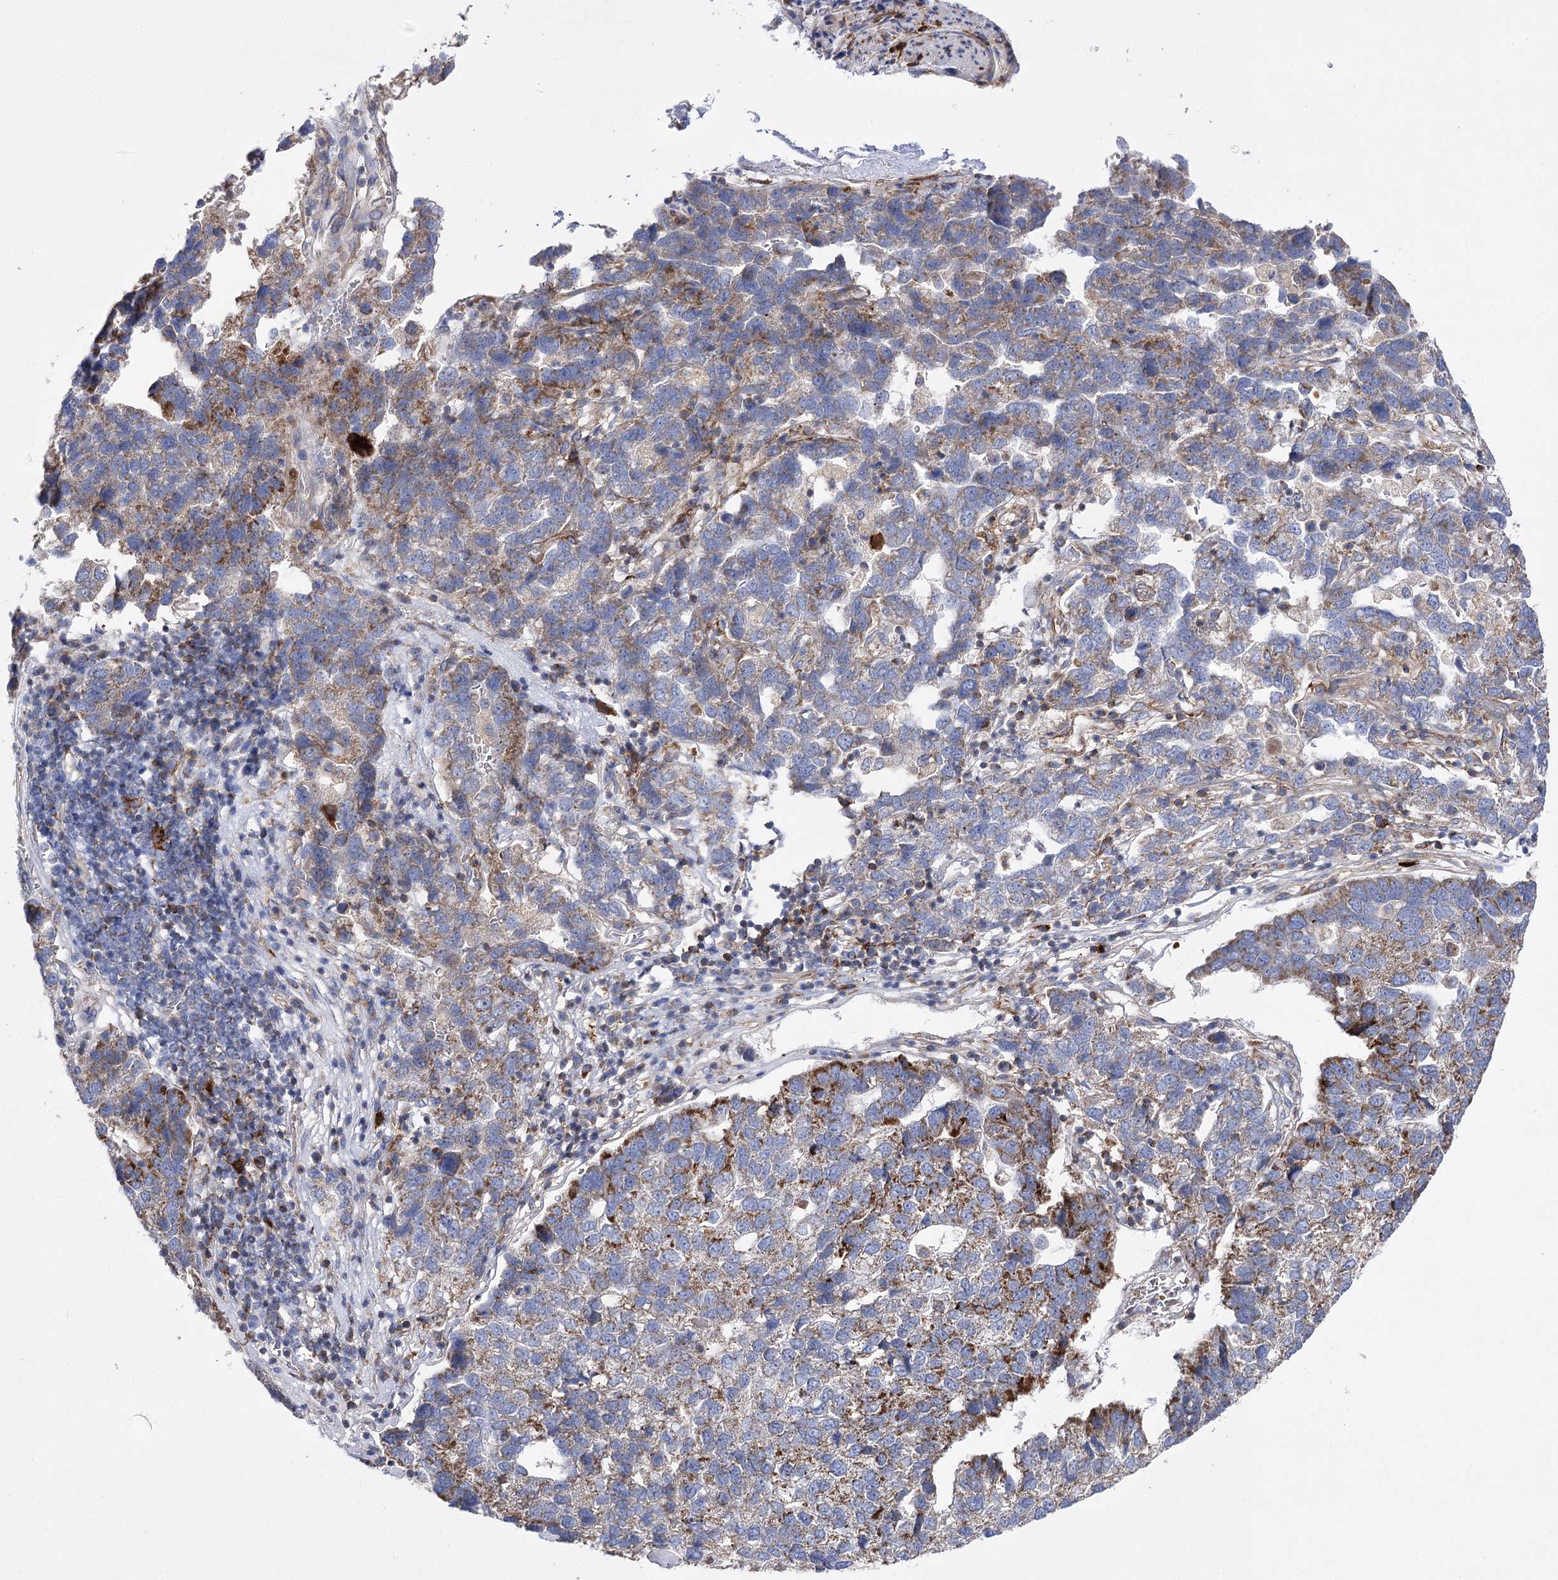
{"staining": {"intensity": "moderate", "quantity": ">75%", "location": "cytoplasmic/membranous"}, "tissue": "pancreatic cancer", "cell_type": "Tumor cells", "image_type": "cancer", "snomed": [{"axis": "morphology", "description": "Adenocarcinoma, NOS"}, {"axis": "topography", "description": "Pancreas"}], "caption": "This micrograph reveals adenocarcinoma (pancreatic) stained with immunohistochemistry (IHC) to label a protein in brown. The cytoplasmic/membranous of tumor cells show moderate positivity for the protein. Nuclei are counter-stained blue.", "gene": "COX15", "patient": {"sex": "female", "age": 61}}